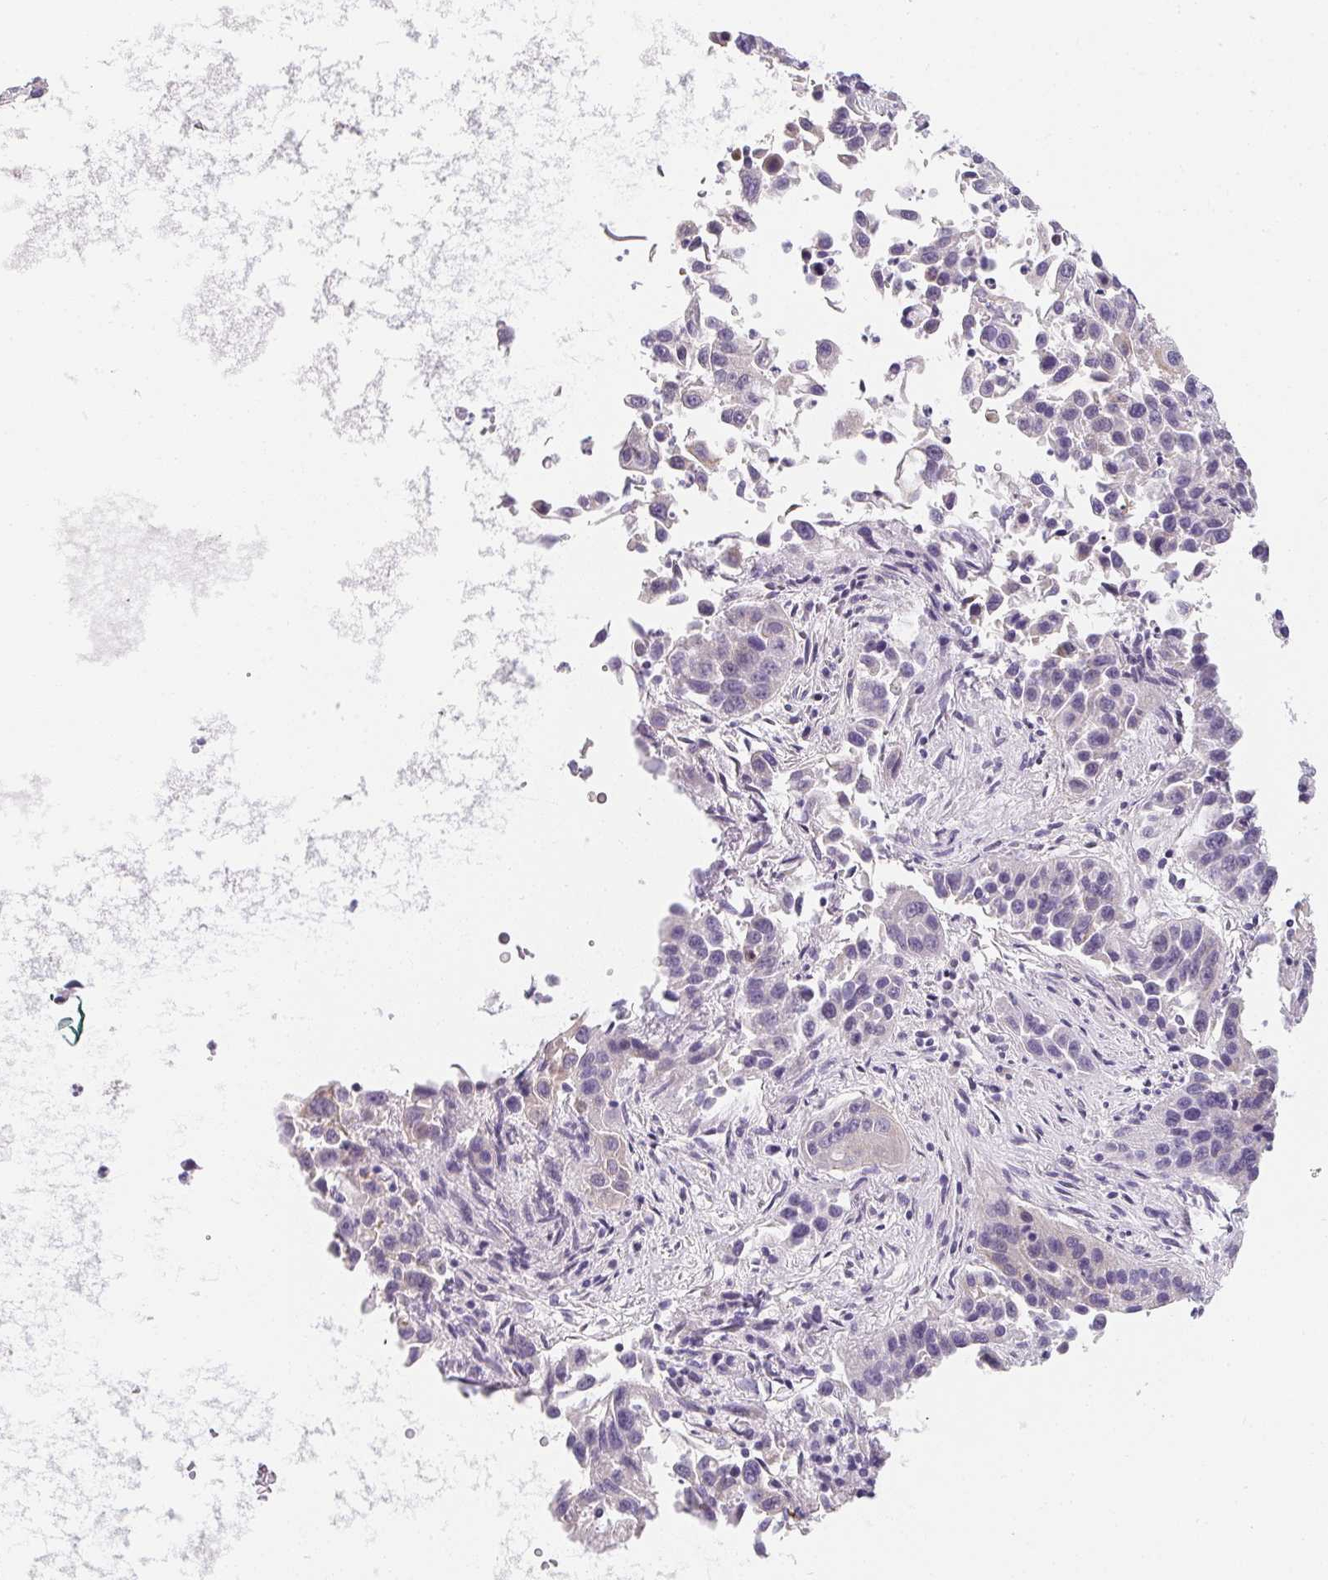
{"staining": {"intensity": "negative", "quantity": "none", "location": "none"}, "tissue": "lung cancer", "cell_type": "Tumor cells", "image_type": "cancer", "snomed": [{"axis": "morphology", "description": "Squamous cell carcinoma, NOS"}, {"axis": "topography", "description": "Lung"}], "caption": "Protein analysis of lung squamous cell carcinoma demonstrates no significant positivity in tumor cells. Nuclei are stained in blue.", "gene": "MAP1A", "patient": {"sex": "female", "age": 61}}